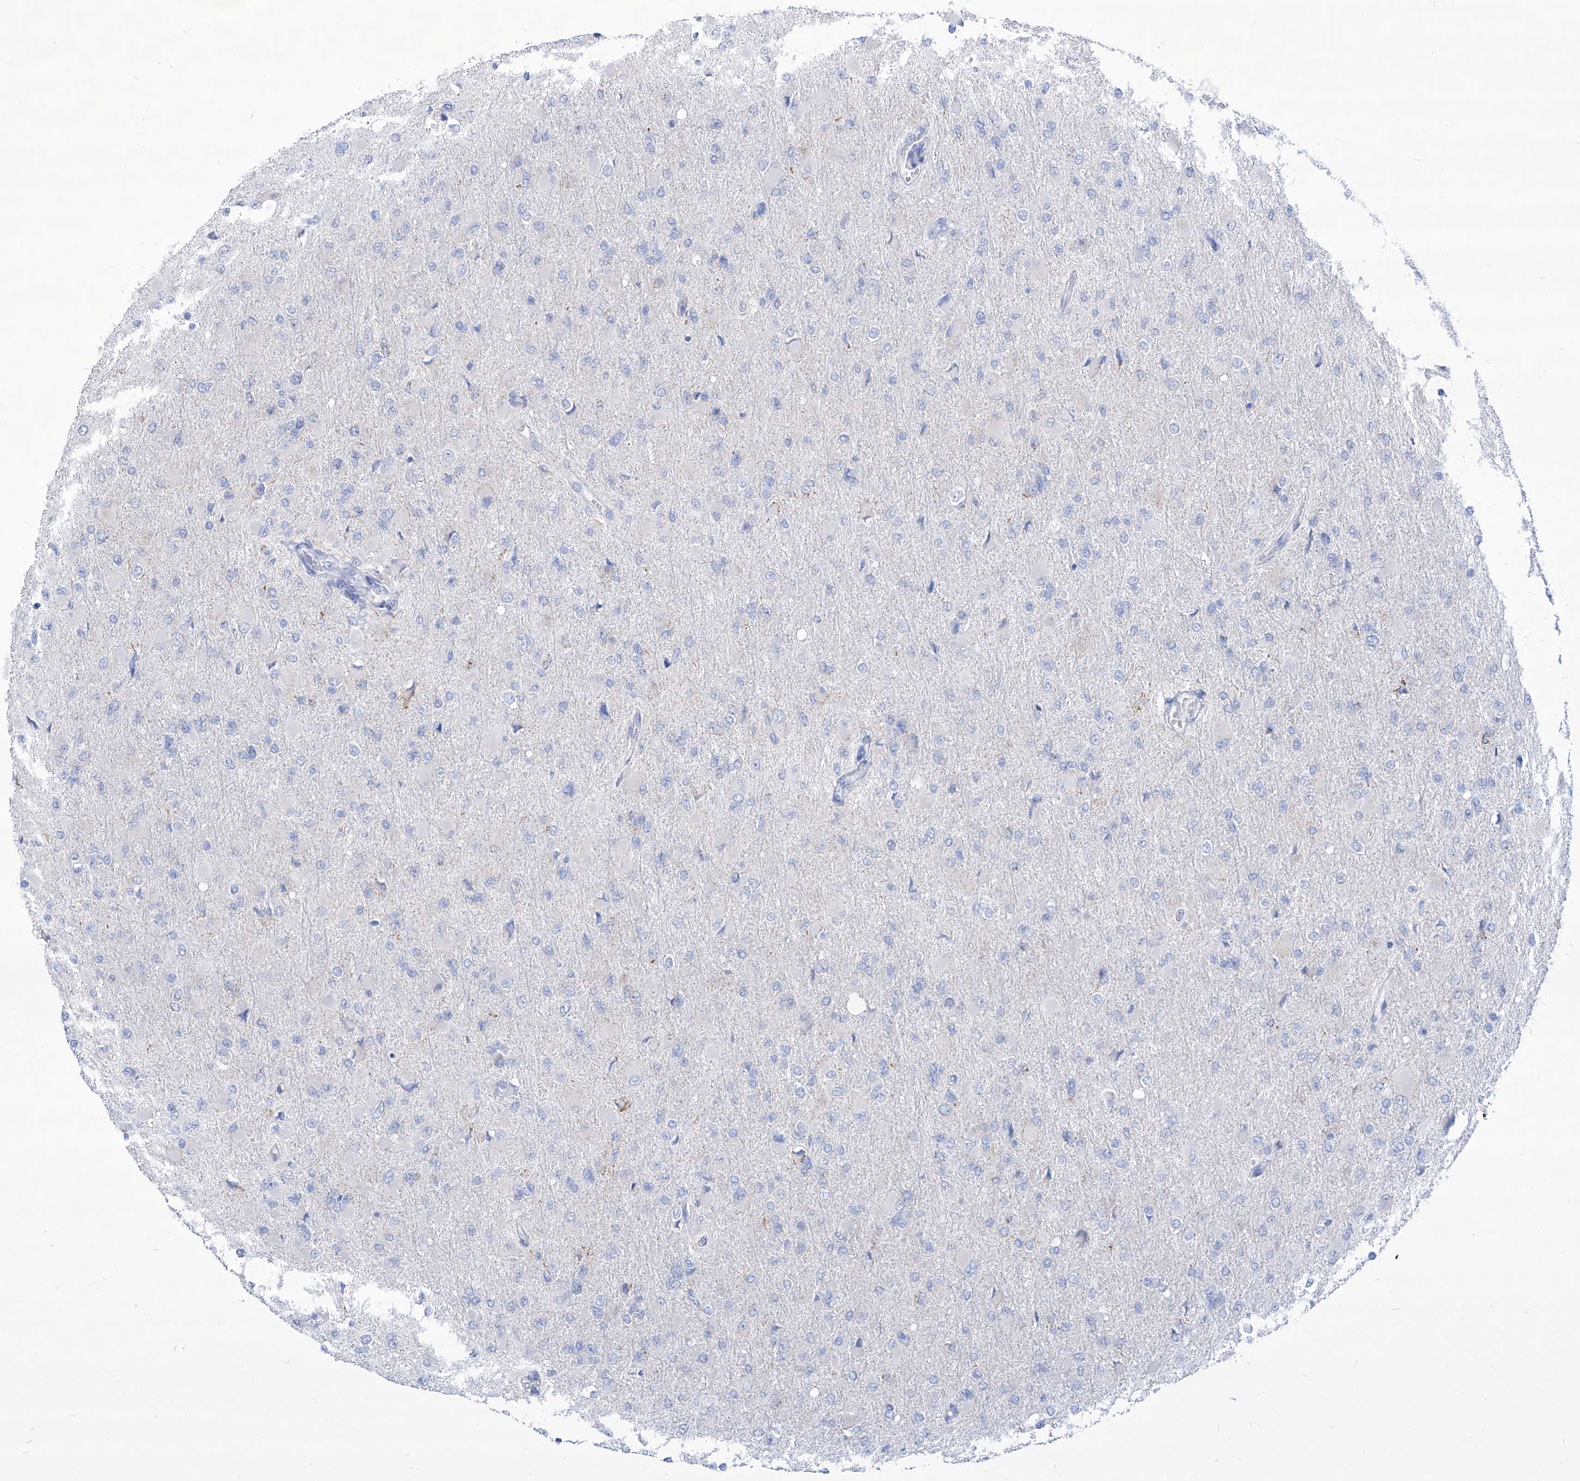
{"staining": {"intensity": "negative", "quantity": "none", "location": "none"}, "tissue": "glioma", "cell_type": "Tumor cells", "image_type": "cancer", "snomed": [{"axis": "morphology", "description": "Glioma, malignant, High grade"}, {"axis": "topography", "description": "Cerebral cortex"}], "caption": "The immunohistochemistry image has no significant expression in tumor cells of glioma tissue.", "gene": "COQ3", "patient": {"sex": "female", "age": 36}}